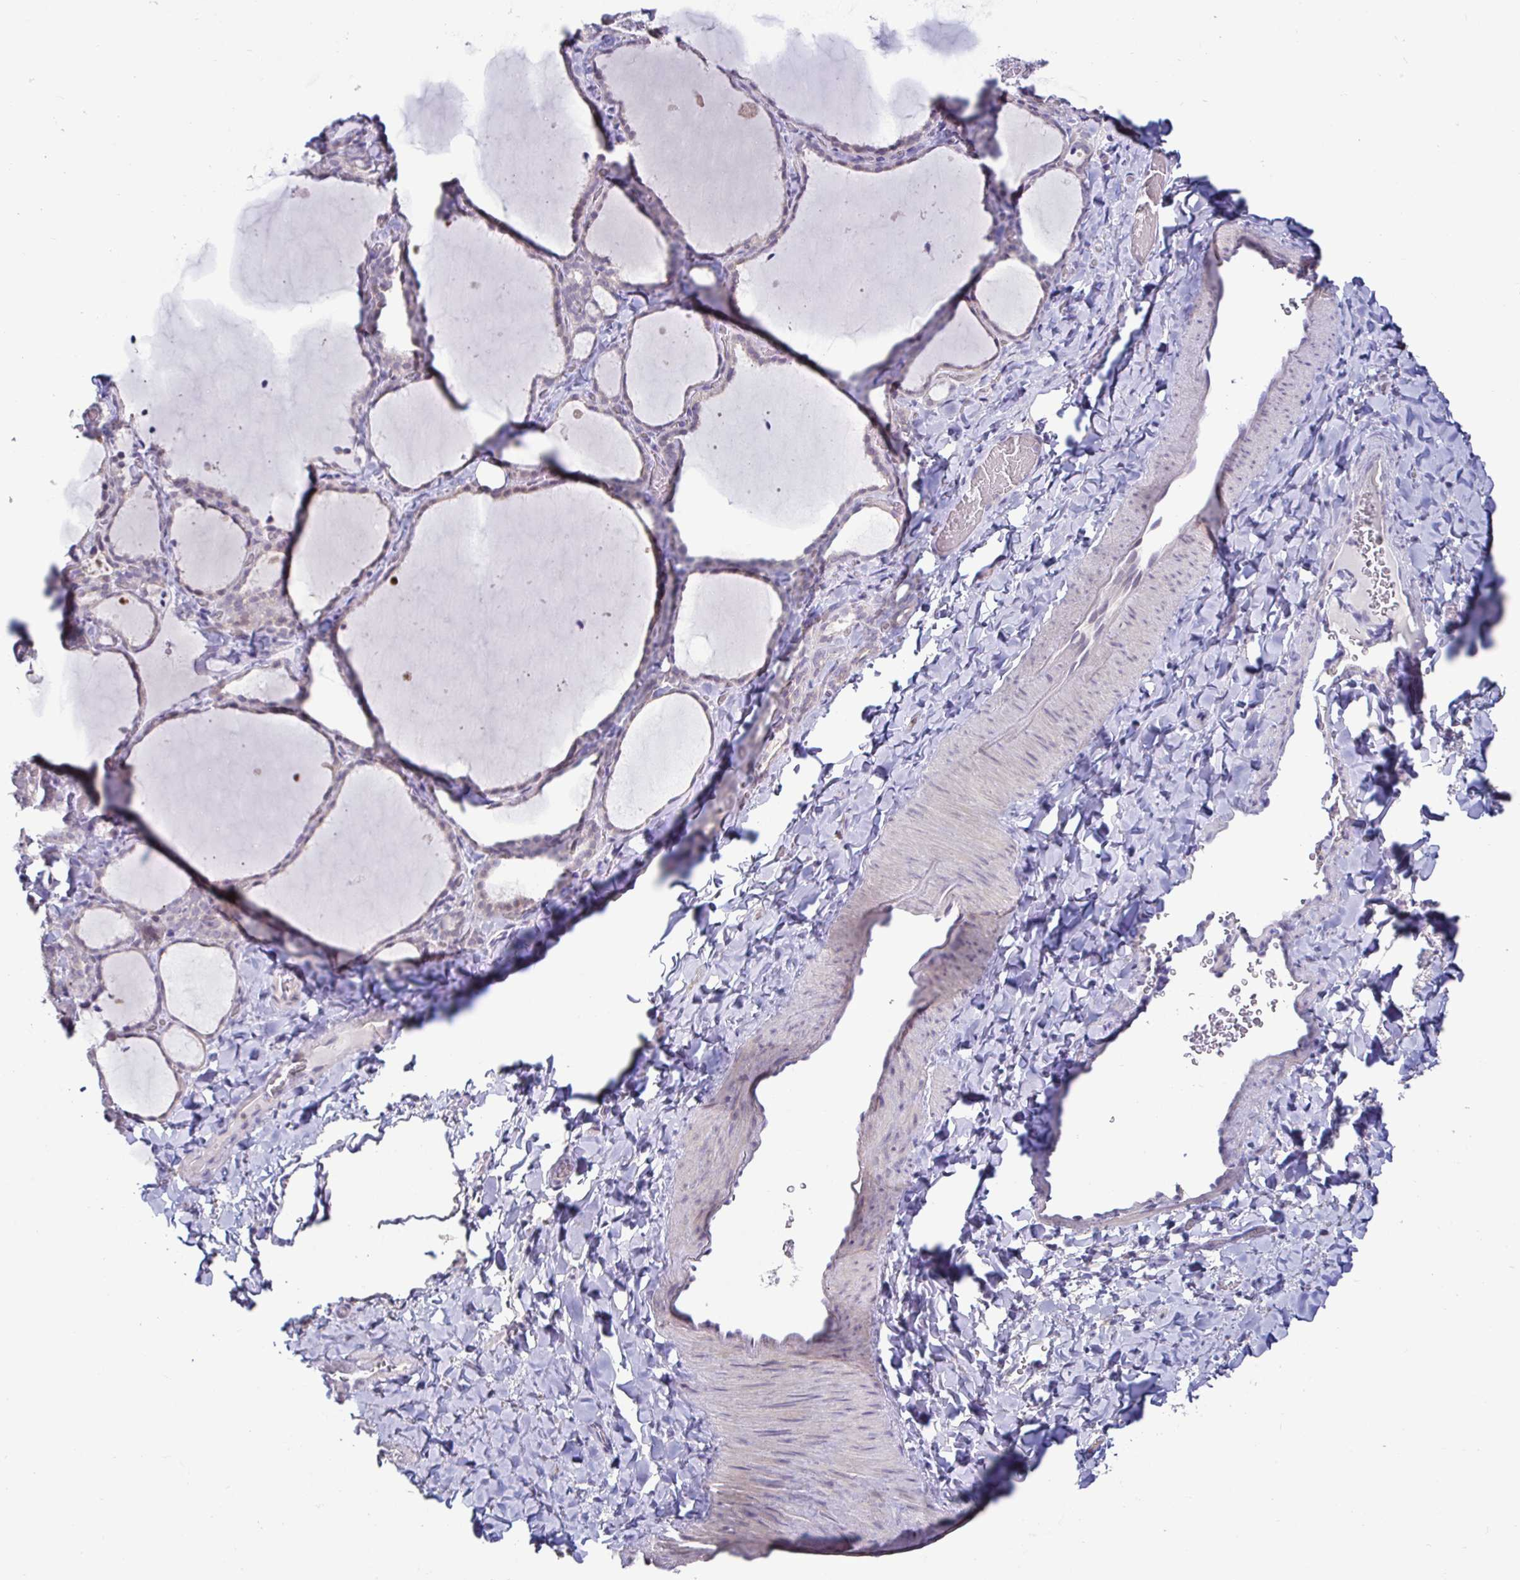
{"staining": {"intensity": "negative", "quantity": "none", "location": "none"}, "tissue": "thyroid gland", "cell_type": "Glandular cells", "image_type": "normal", "snomed": [{"axis": "morphology", "description": "Normal tissue, NOS"}, {"axis": "topography", "description": "Thyroid gland"}], "caption": "Micrograph shows no significant protein staining in glandular cells of normal thyroid gland.", "gene": "GSTM1", "patient": {"sex": "female", "age": 22}}